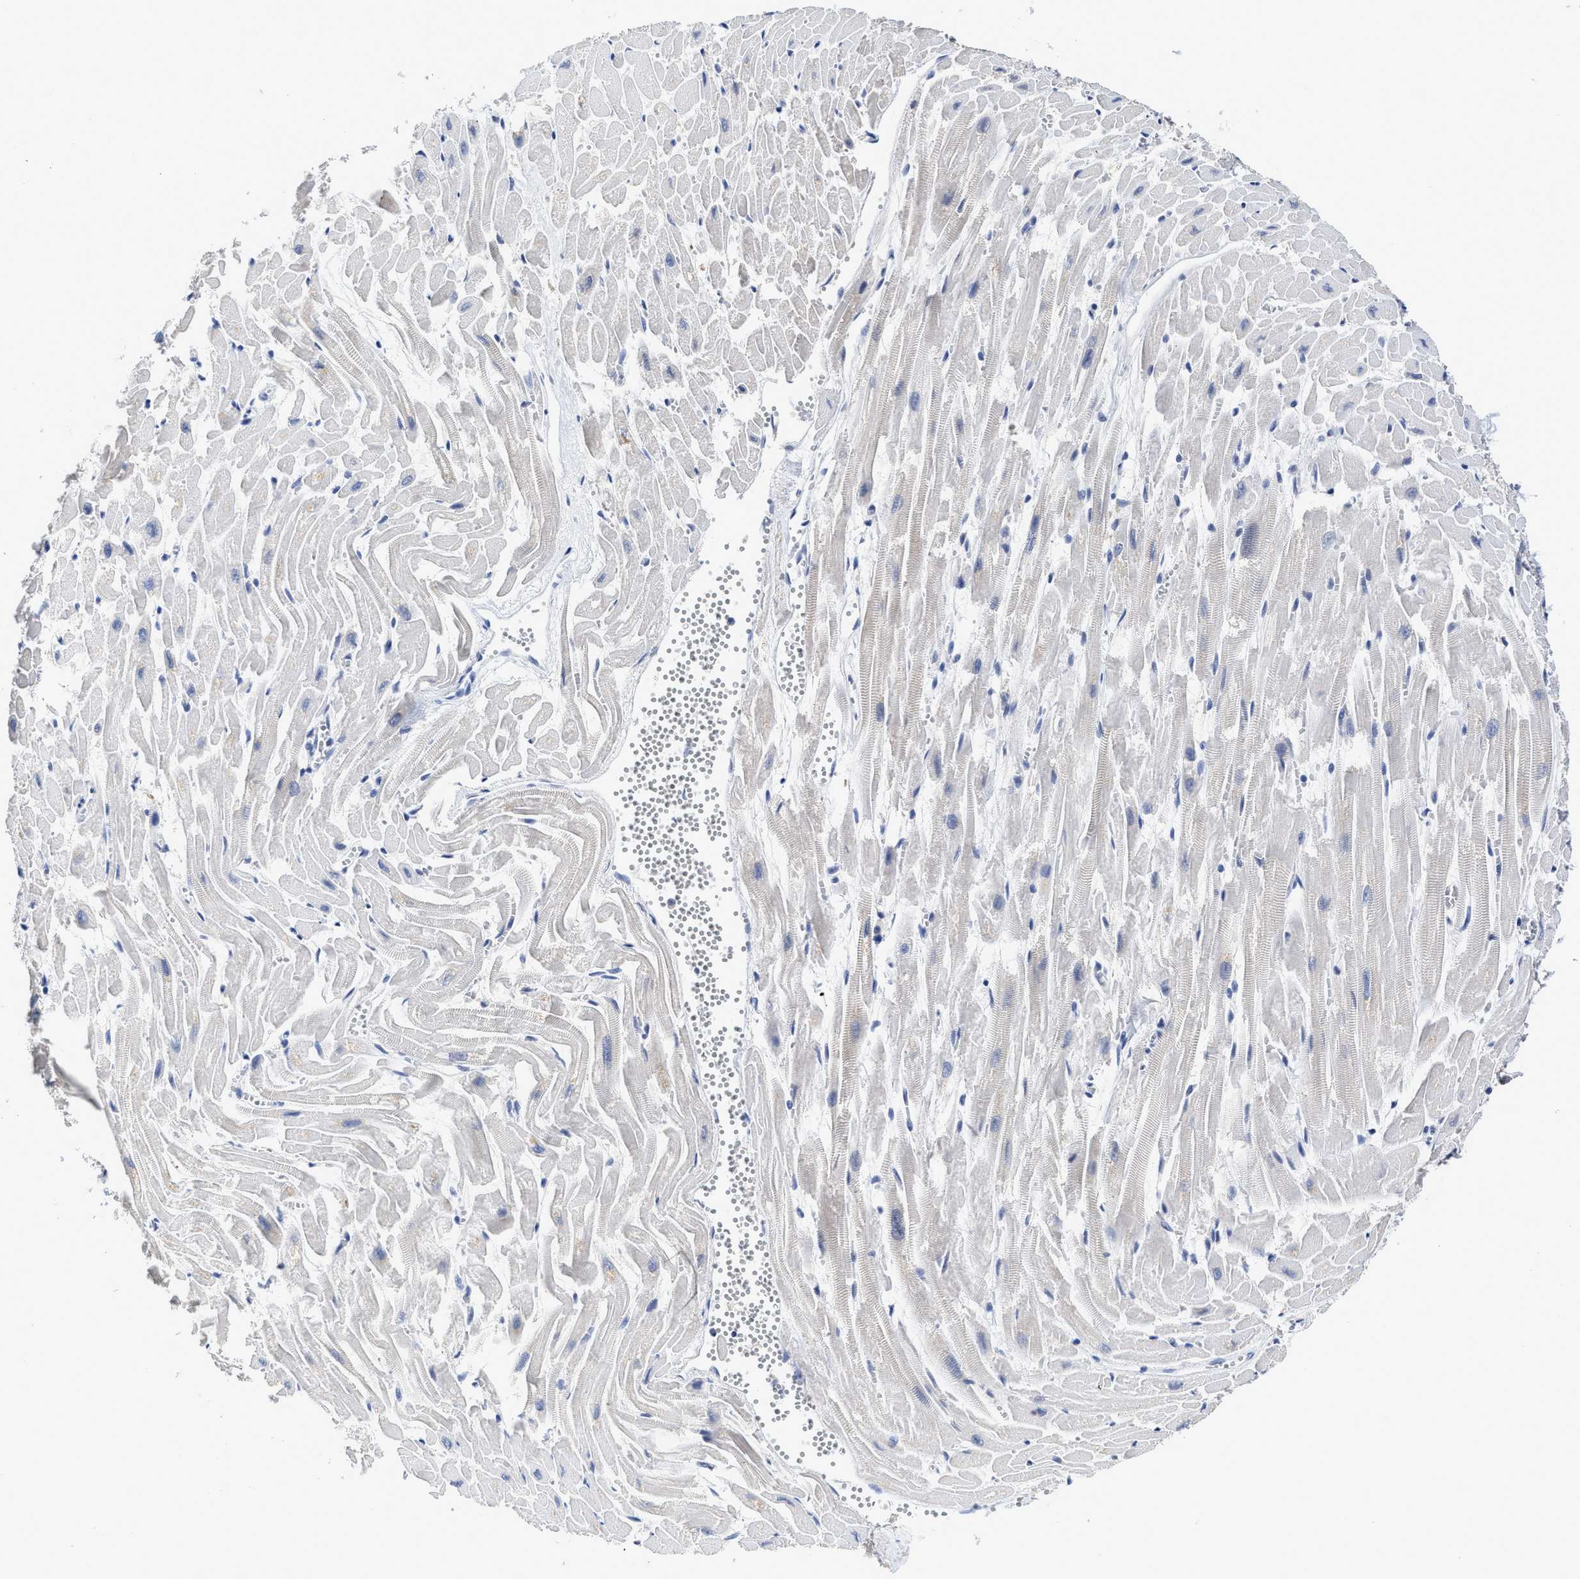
{"staining": {"intensity": "negative", "quantity": "none", "location": "none"}, "tissue": "heart muscle", "cell_type": "Cardiomyocytes", "image_type": "normal", "snomed": [{"axis": "morphology", "description": "Normal tissue, NOS"}, {"axis": "topography", "description": "Heart"}], "caption": "This is an immunohistochemistry micrograph of unremarkable heart muscle. There is no staining in cardiomyocytes.", "gene": "C2", "patient": {"sex": "female", "age": 19}}